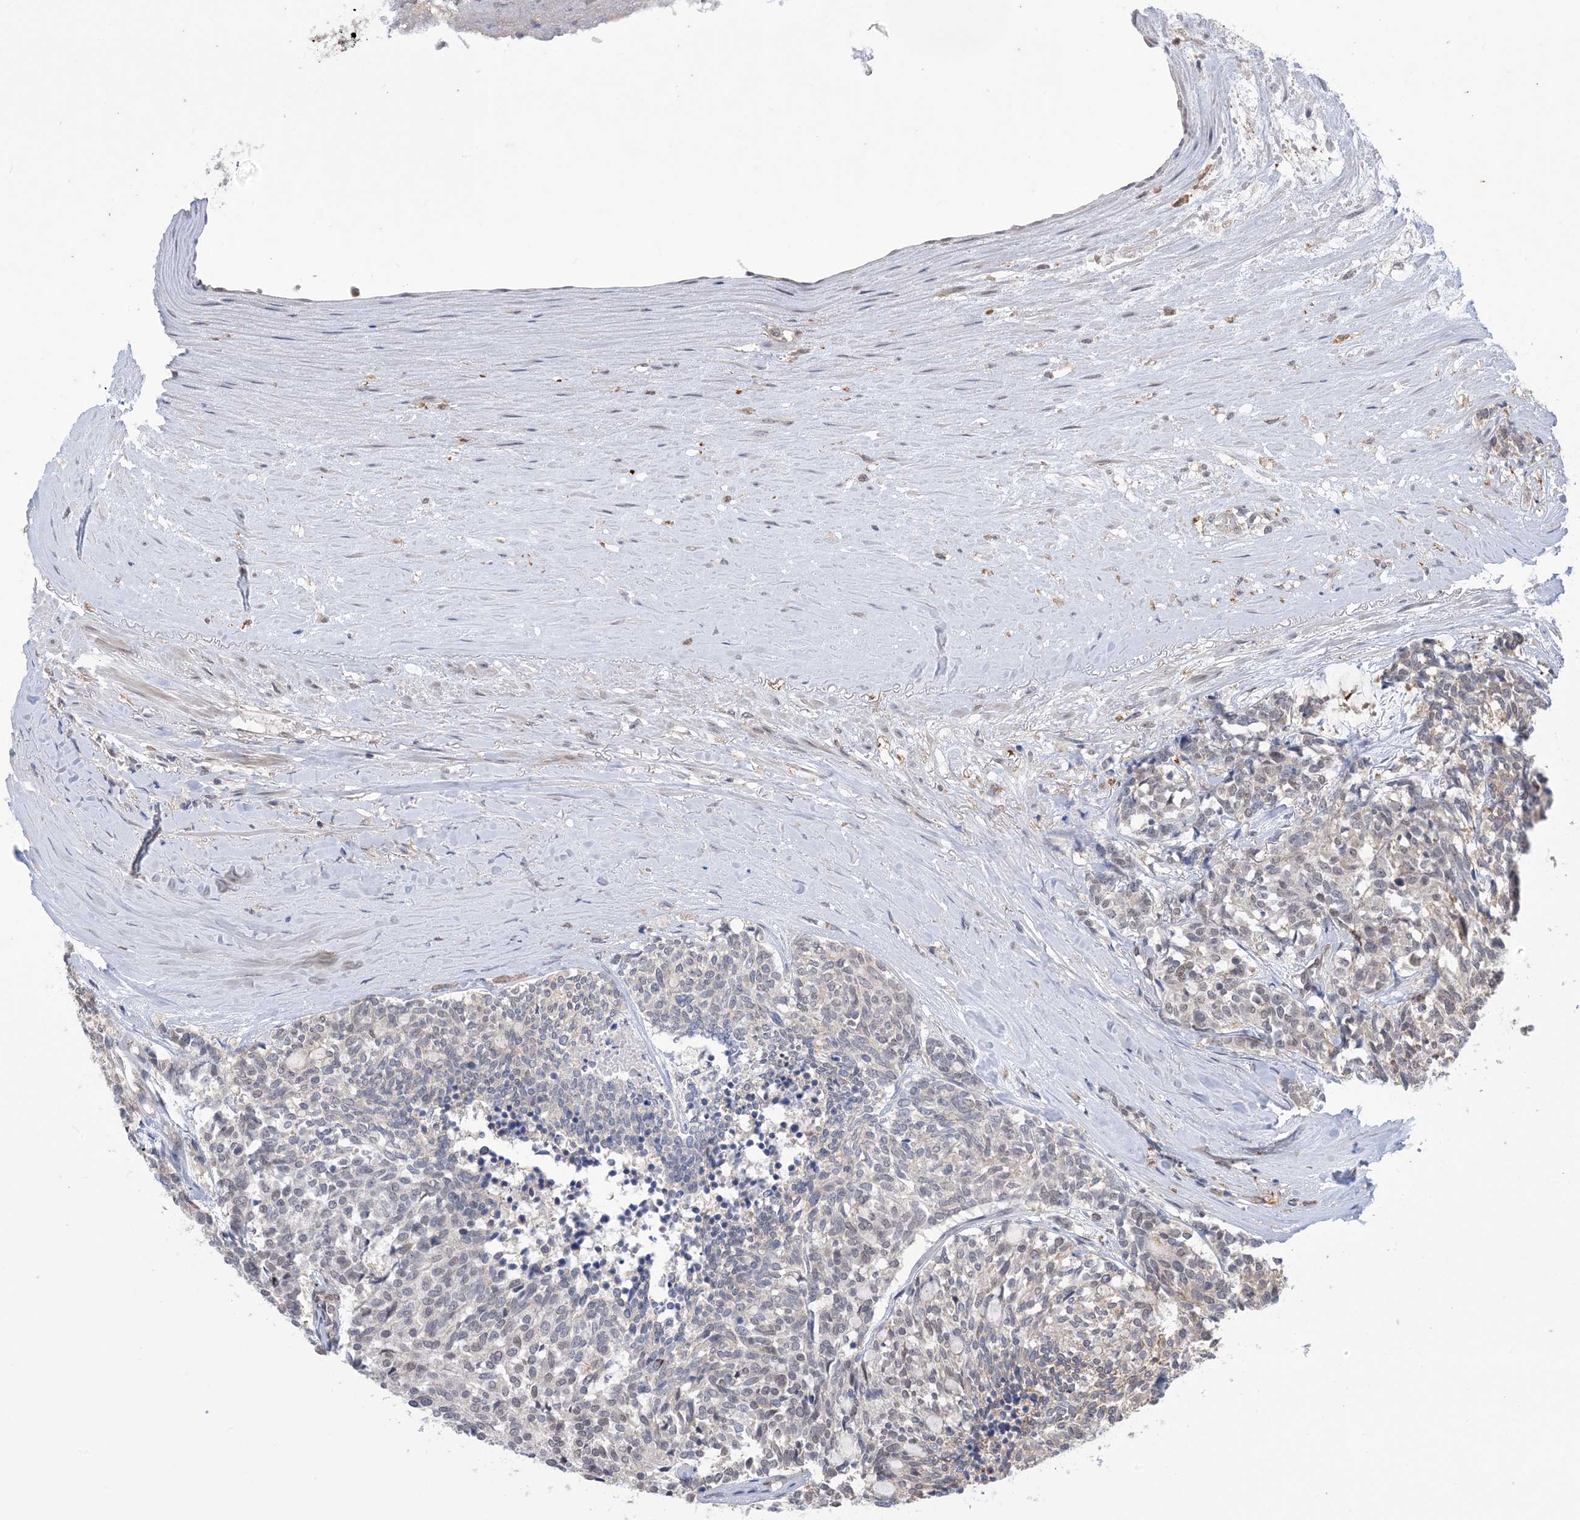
{"staining": {"intensity": "negative", "quantity": "none", "location": "none"}, "tissue": "carcinoid", "cell_type": "Tumor cells", "image_type": "cancer", "snomed": [{"axis": "morphology", "description": "Carcinoid, malignant, NOS"}, {"axis": "topography", "description": "Pancreas"}], "caption": "The micrograph shows no staining of tumor cells in carcinoid.", "gene": "ZNF8", "patient": {"sex": "female", "age": 54}}